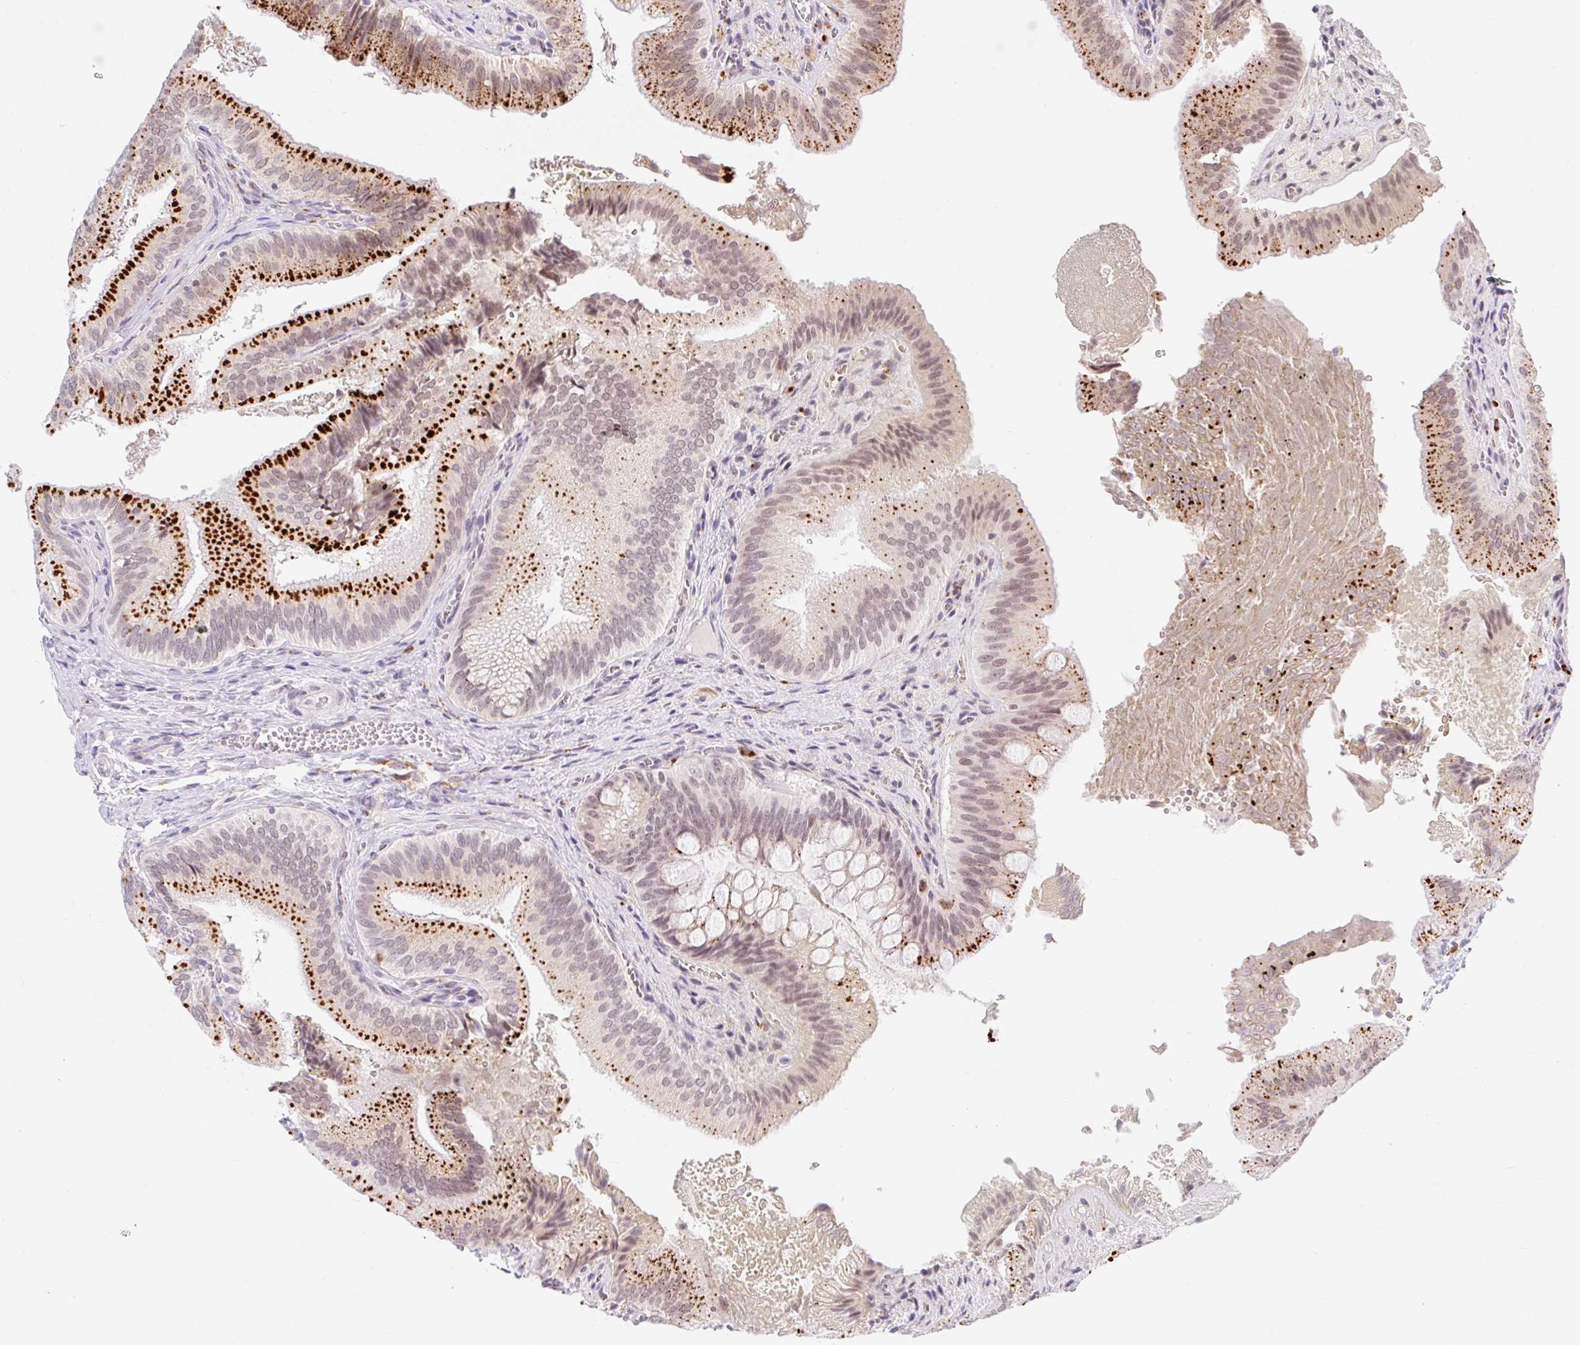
{"staining": {"intensity": "strong", "quantity": ">75%", "location": "cytoplasmic/membranous"}, "tissue": "gallbladder", "cell_type": "Glandular cells", "image_type": "normal", "snomed": [{"axis": "morphology", "description": "Normal tissue, NOS"}, {"axis": "topography", "description": "Gallbladder"}], "caption": "Immunohistochemistry (IHC) (DAB (3,3'-diaminobenzidine)) staining of unremarkable human gallbladder displays strong cytoplasmic/membranous protein positivity in approximately >75% of glandular cells. (DAB IHC, brown staining for protein, blue staining for nuclei).", "gene": "SRSF10", "patient": {"sex": "male", "age": 17}}